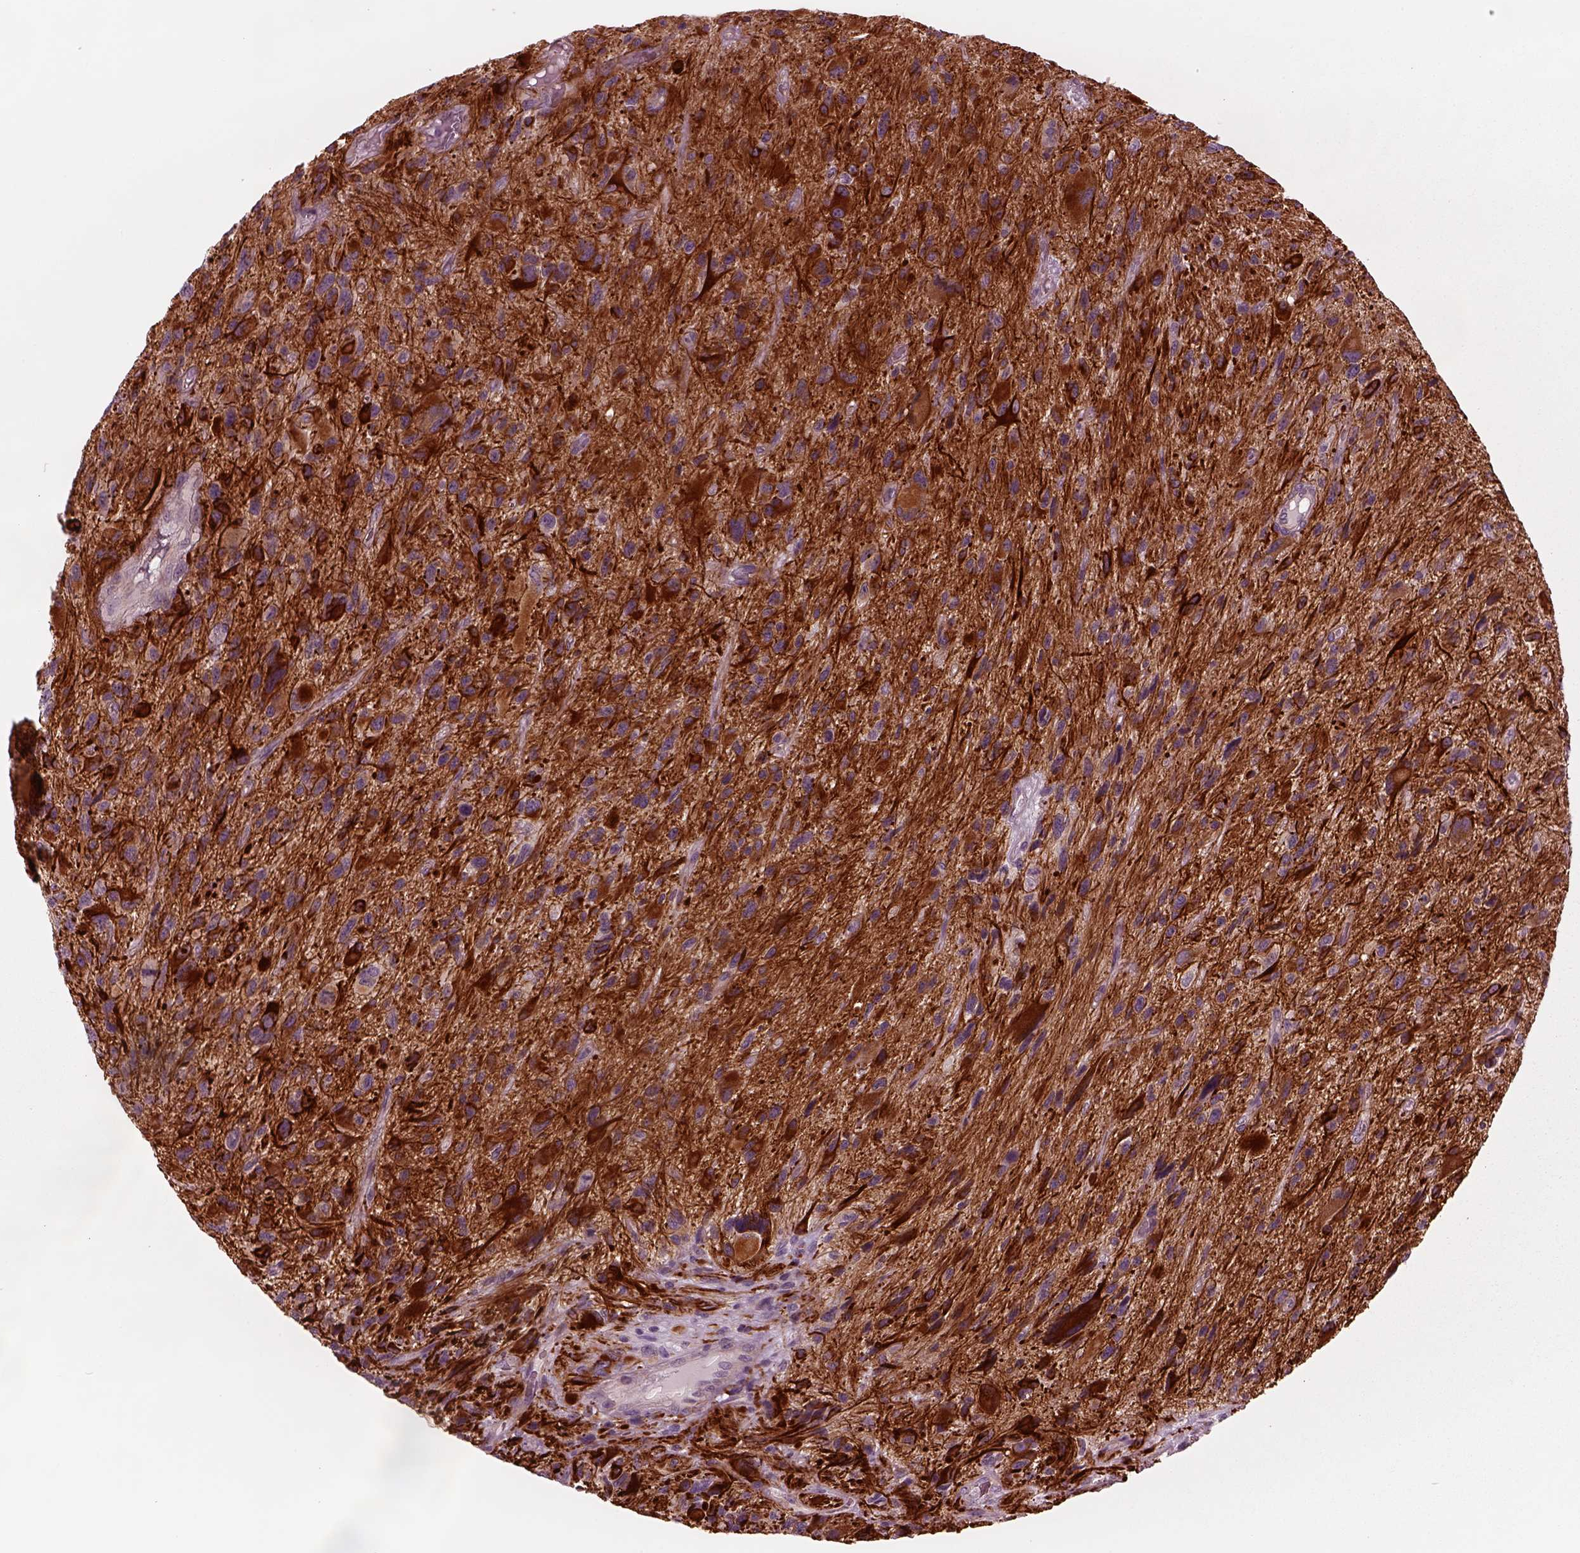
{"staining": {"intensity": "strong", "quantity": ">75%", "location": "cytoplasmic/membranous"}, "tissue": "glioma", "cell_type": "Tumor cells", "image_type": "cancer", "snomed": [{"axis": "morphology", "description": "Glioma, malignant, NOS"}, {"axis": "morphology", "description": "Glioma, malignant, High grade"}, {"axis": "topography", "description": "Brain"}], "caption": "A photomicrograph showing strong cytoplasmic/membranous staining in about >75% of tumor cells in glioma, as visualized by brown immunohistochemical staining.", "gene": "KIF6", "patient": {"sex": "female", "age": 71}}